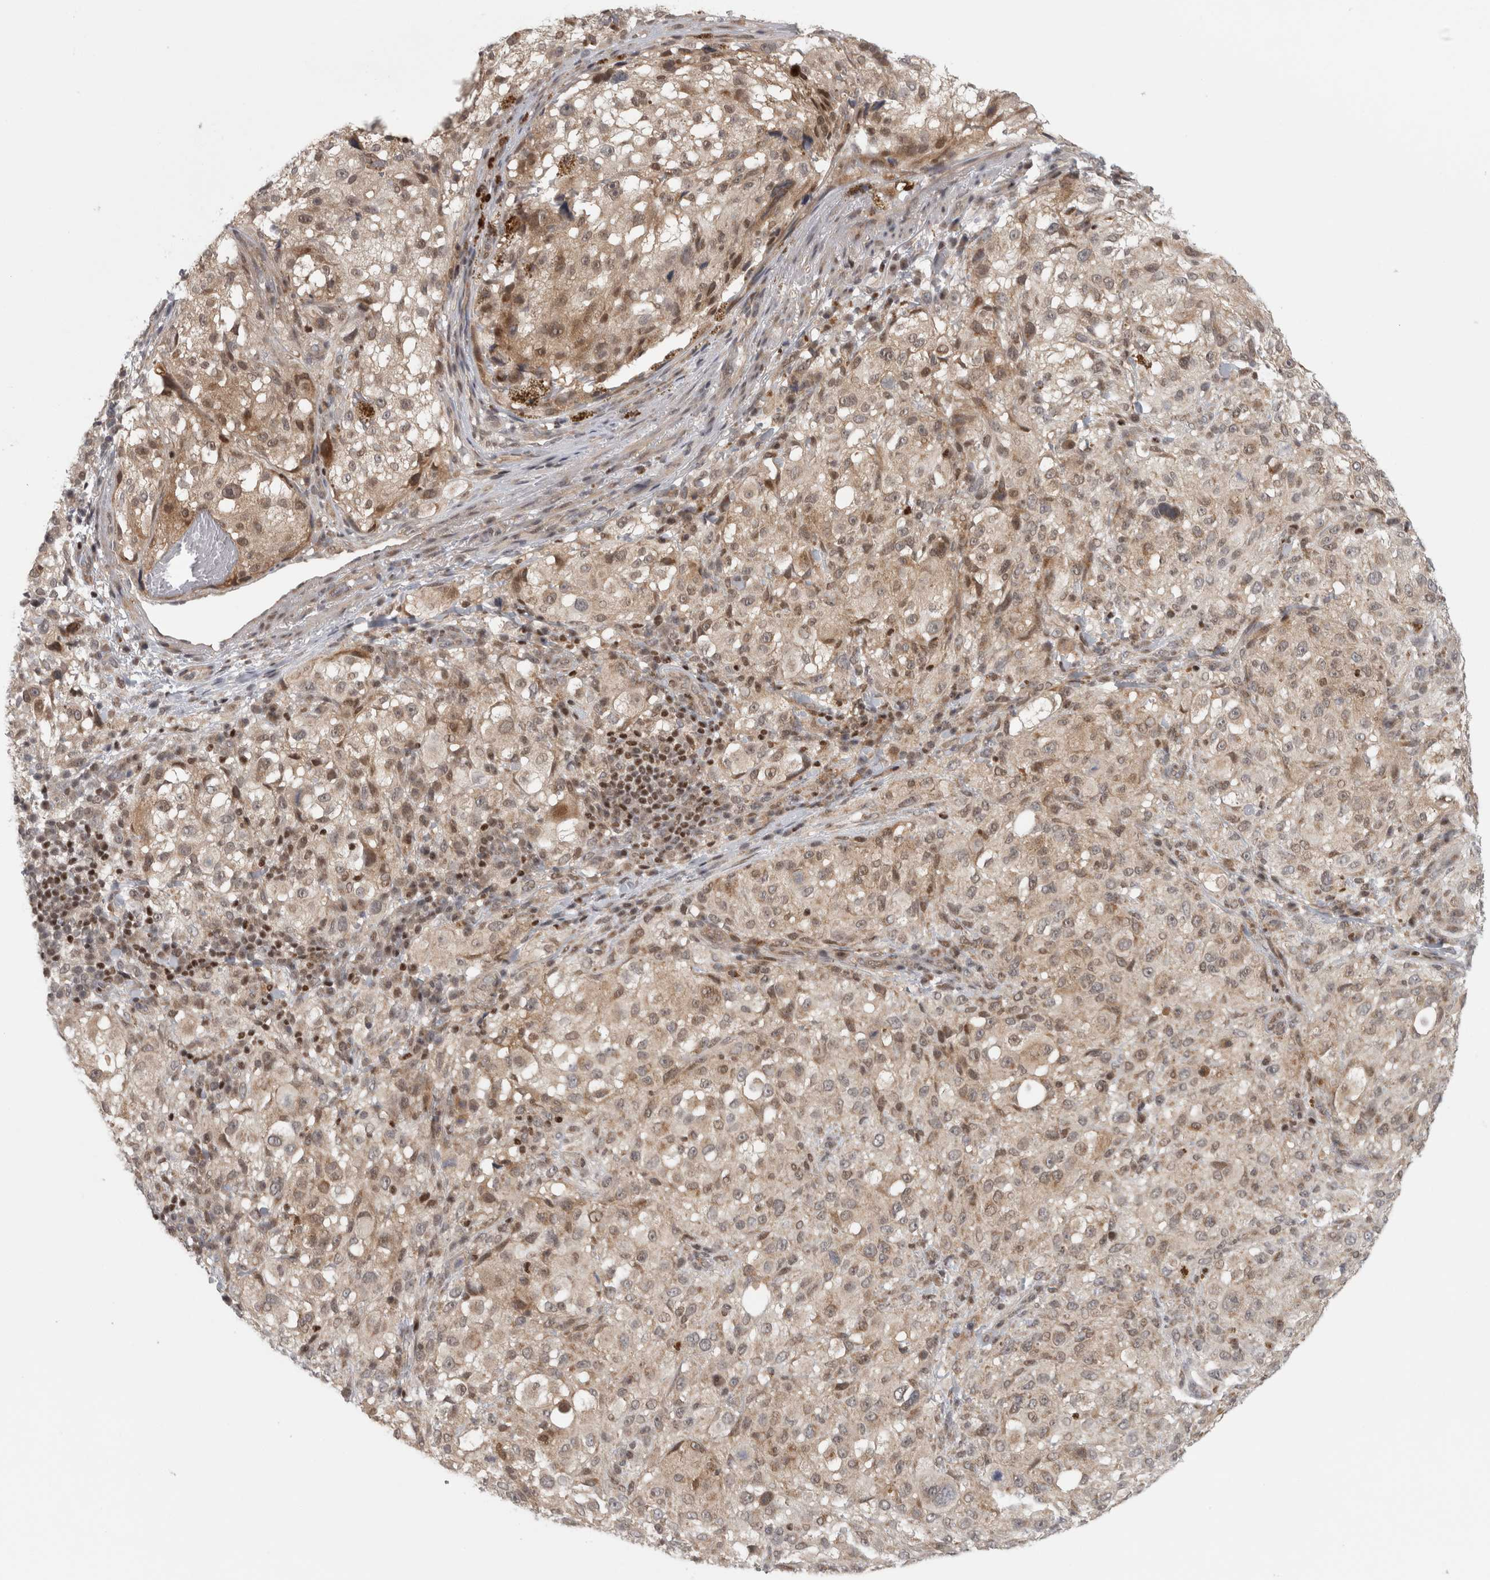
{"staining": {"intensity": "weak", "quantity": ">75%", "location": "cytoplasmic/membranous,nuclear"}, "tissue": "melanoma", "cell_type": "Tumor cells", "image_type": "cancer", "snomed": [{"axis": "morphology", "description": "Necrosis, NOS"}, {"axis": "morphology", "description": "Malignant melanoma, NOS"}, {"axis": "topography", "description": "Skin"}], "caption": "A photomicrograph of human malignant melanoma stained for a protein exhibits weak cytoplasmic/membranous and nuclear brown staining in tumor cells. (IHC, brightfield microscopy, high magnification).", "gene": "KDM8", "patient": {"sex": "female", "age": 87}}